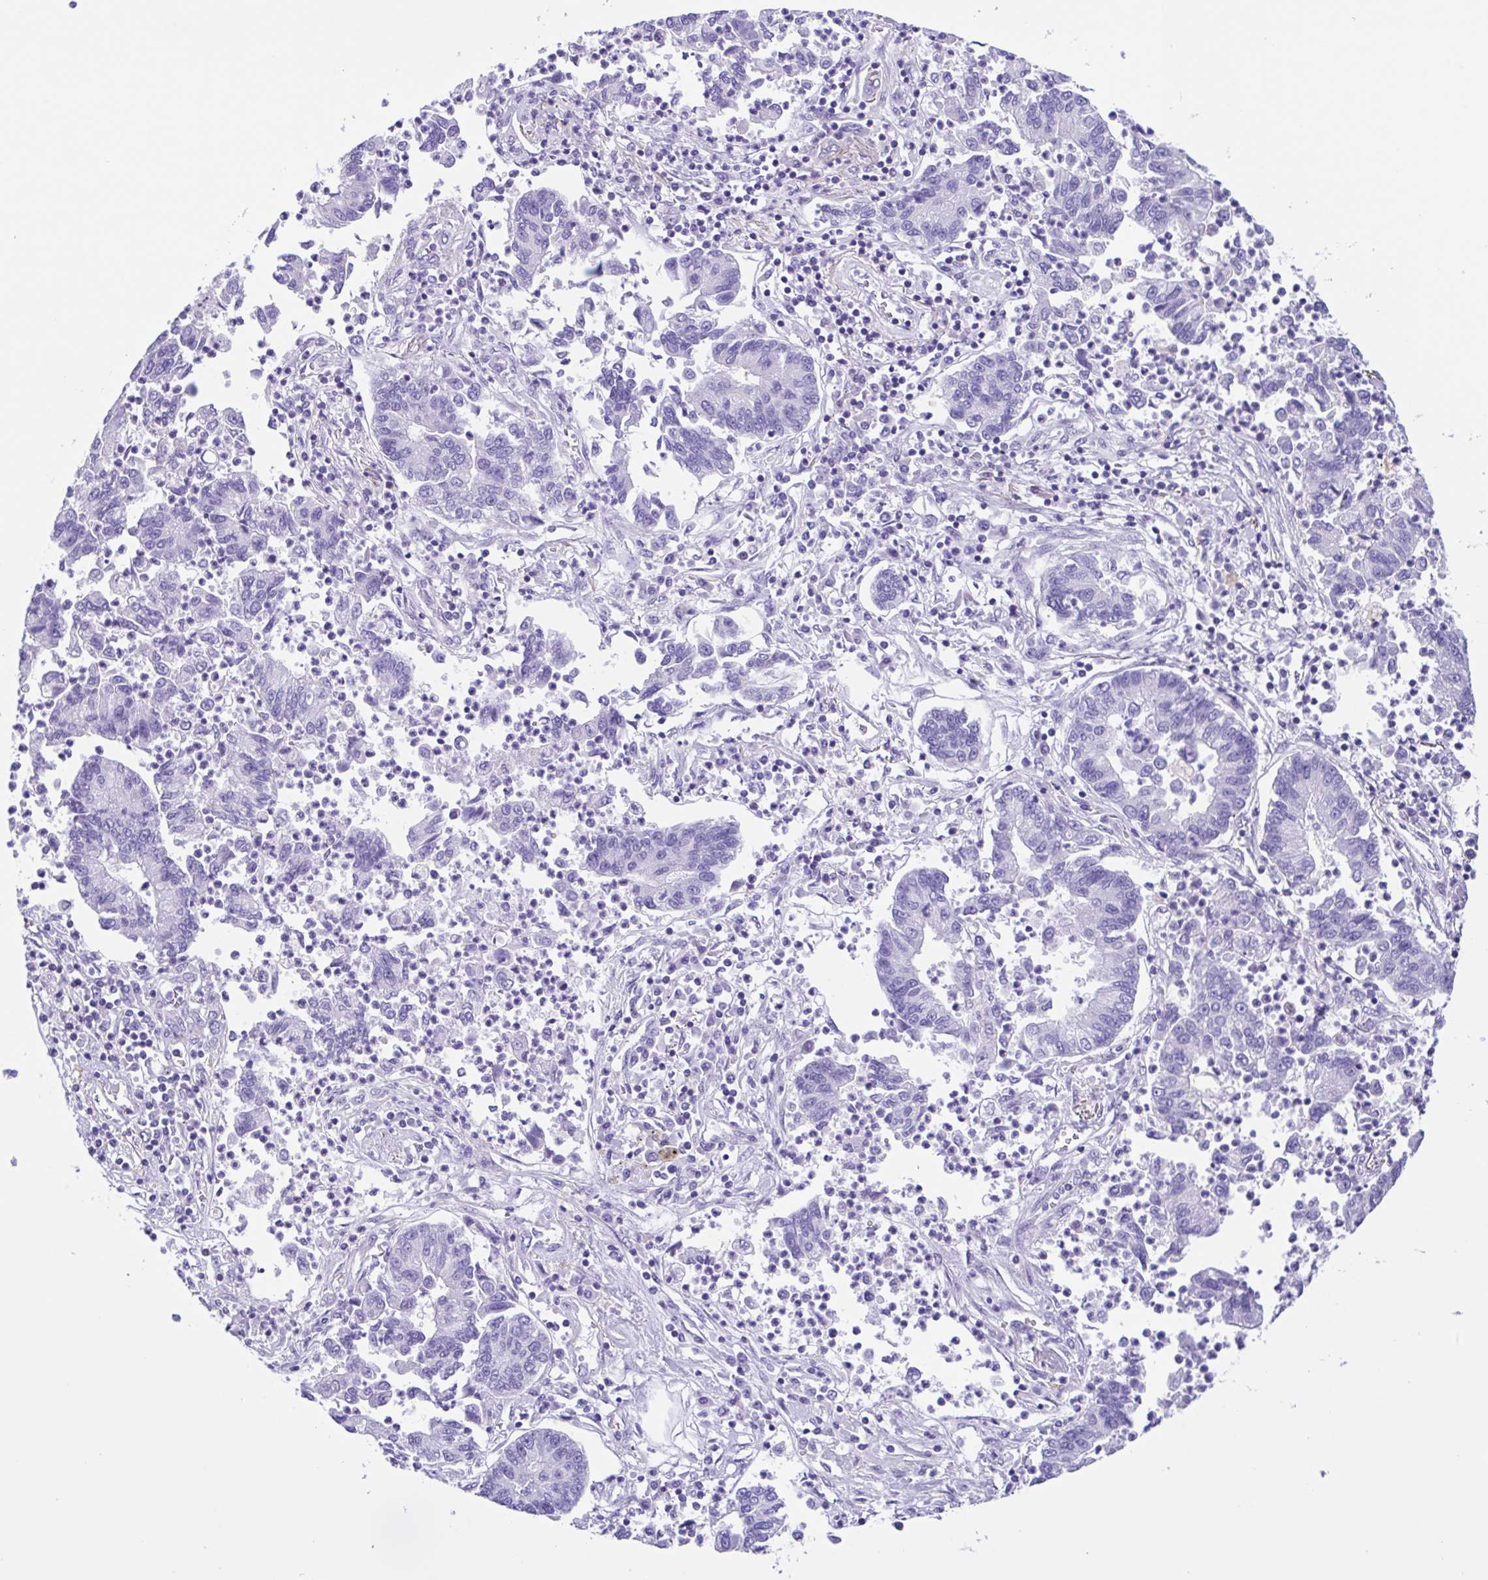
{"staining": {"intensity": "negative", "quantity": "none", "location": "none"}, "tissue": "lung cancer", "cell_type": "Tumor cells", "image_type": "cancer", "snomed": [{"axis": "morphology", "description": "Adenocarcinoma, NOS"}, {"axis": "topography", "description": "Lung"}], "caption": "Human lung cancer (adenocarcinoma) stained for a protein using IHC displays no expression in tumor cells.", "gene": "ISM2", "patient": {"sex": "female", "age": 57}}